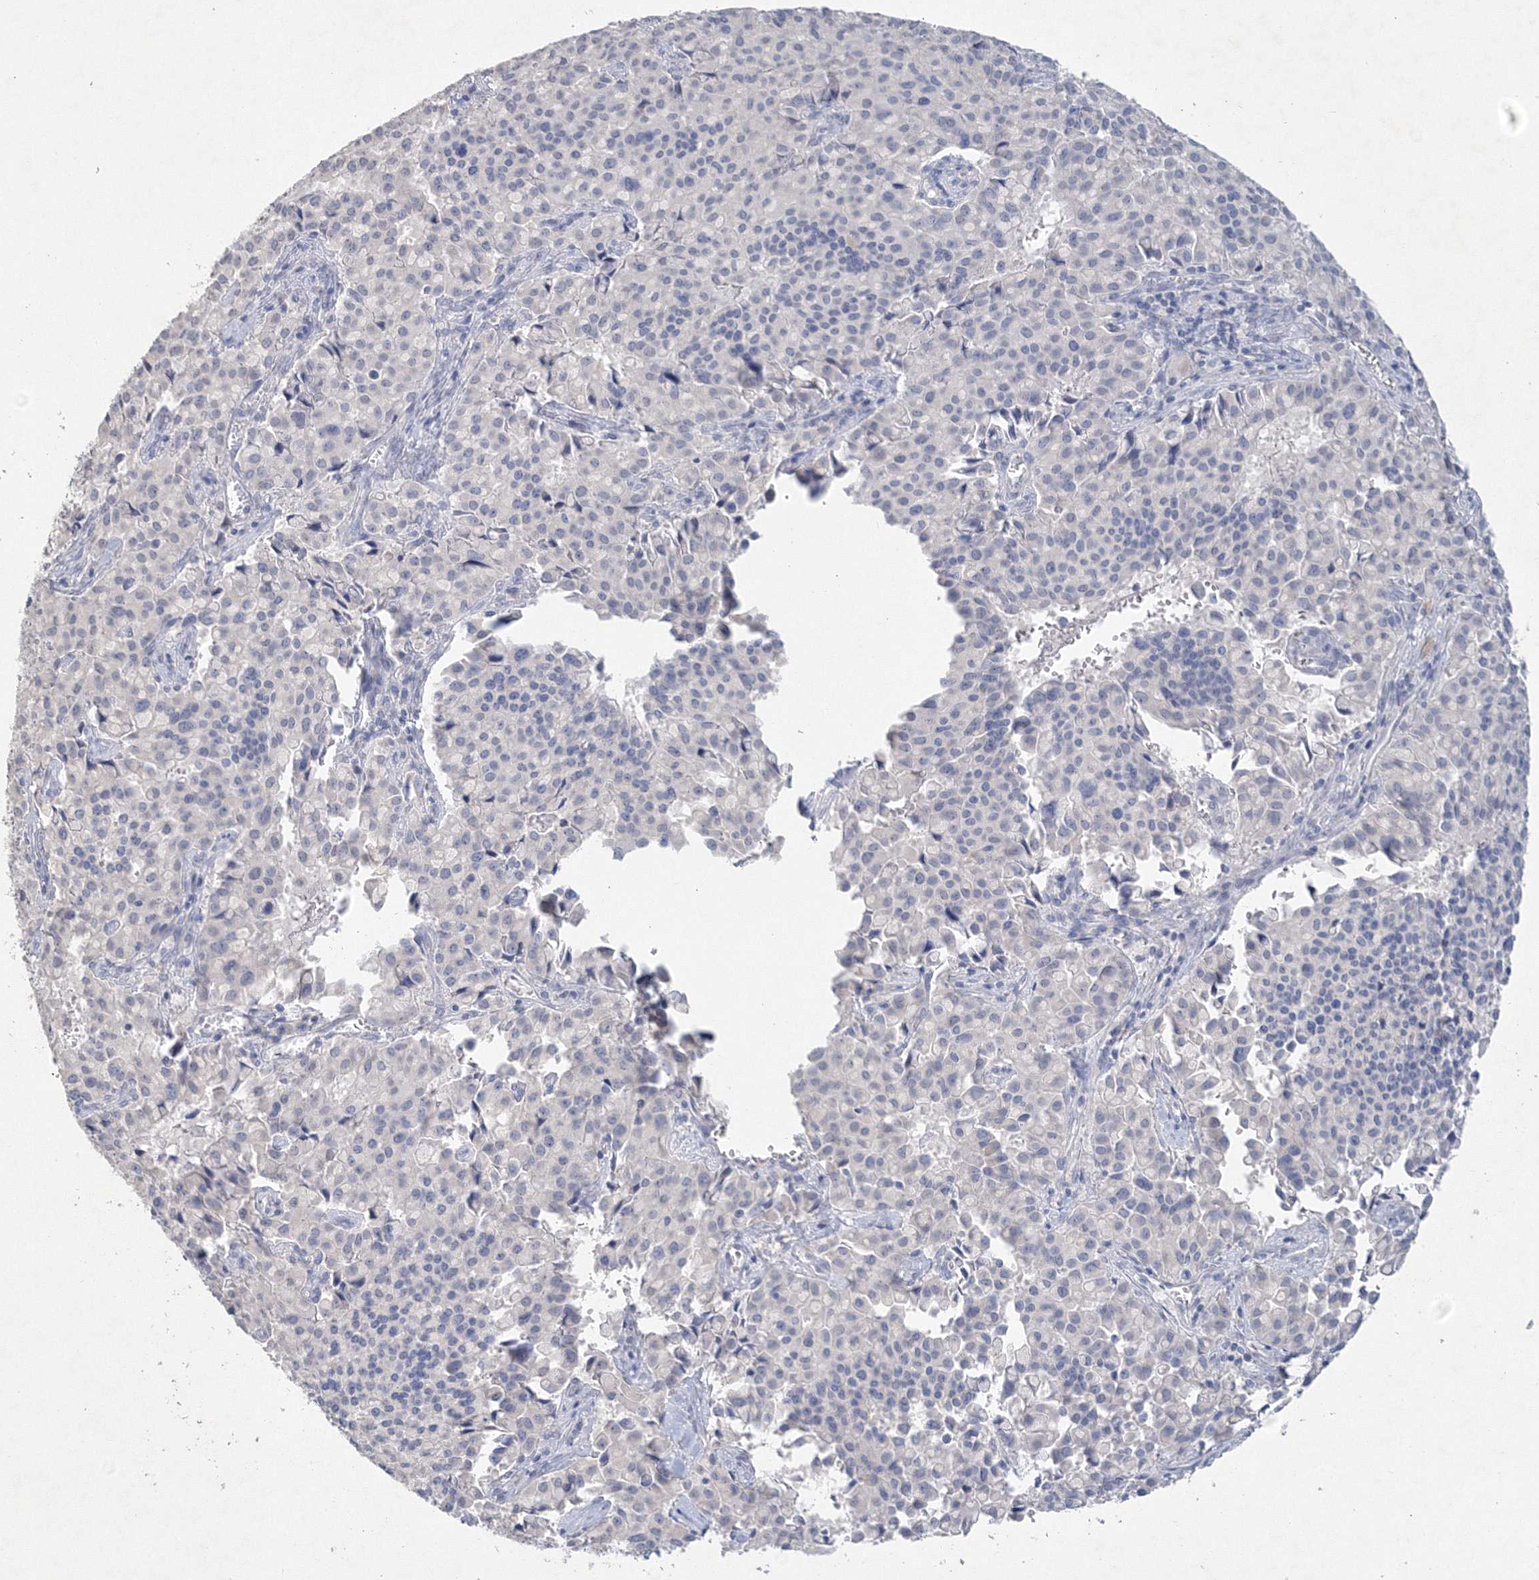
{"staining": {"intensity": "negative", "quantity": "none", "location": "none"}, "tissue": "pancreatic cancer", "cell_type": "Tumor cells", "image_type": "cancer", "snomed": [{"axis": "morphology", "description": "Adenocarcinoma, NOS"}, {"axis": "topography", "description": "Pancreas"}], "caption": "High magnification brightfield microscopy of pancreatic cancer stained with DAB (3,3'-diaminobenzidine) (brown) and counterstained with hematoxylin (blue): tumor cells show no significant positivity. (DAB (3,3'-diaminobenzidine) immunohistochemistry (IHC), high magnification).", "gene": "OSBPL6", "patient": {"sex": "male", "age": 65}}